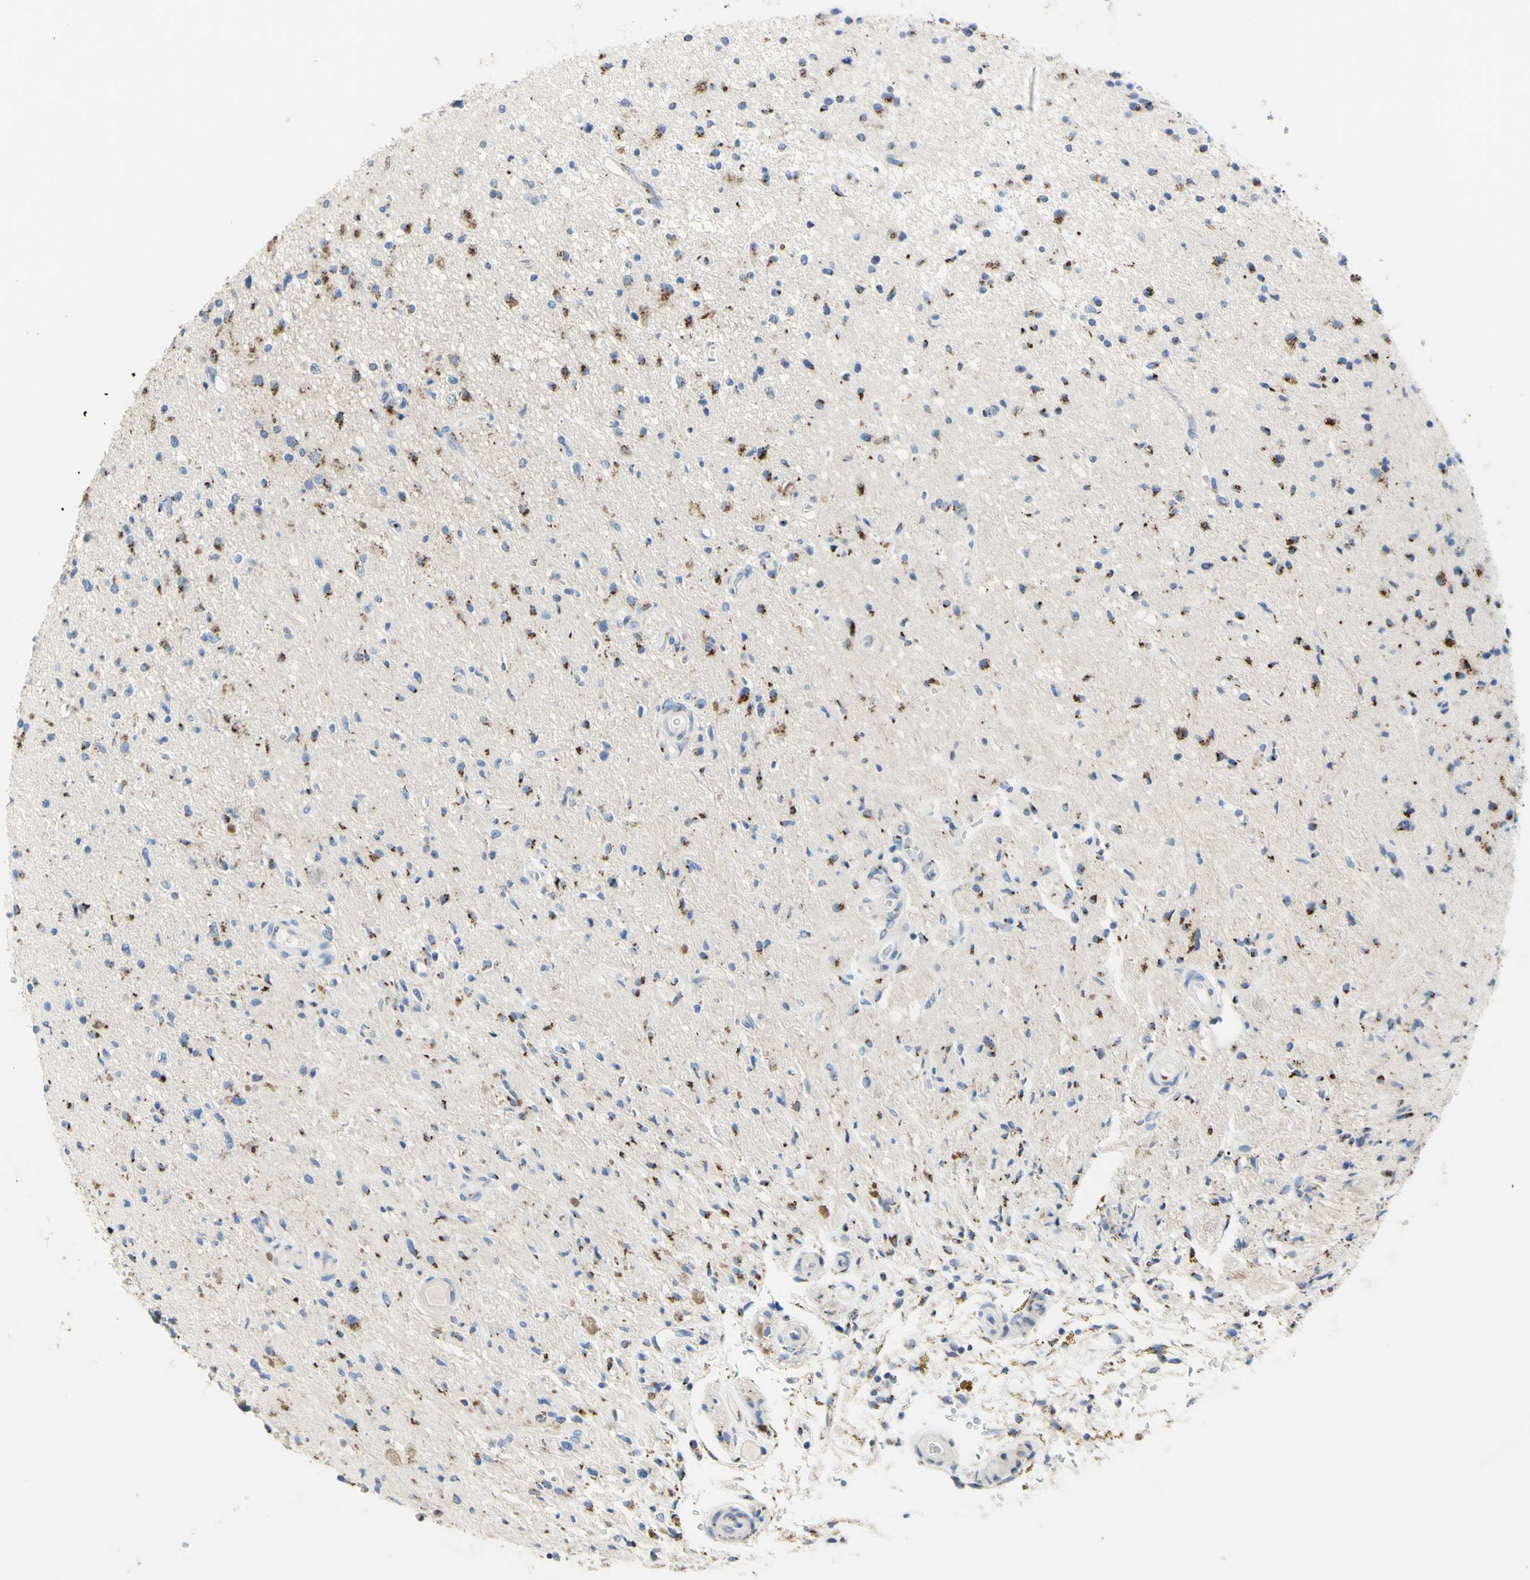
{"staining": {"intensity": "moderate", "quantity": "<25%", "location": "cytoplasmic/membranous"}, "tissue": "glioma", "cell_type": "Tumor cells", "image_type": "cancer", "snomed": [{"axis": "morphology", "description": "Glioma, malignant, High grade"}, {"axis": "topography", "description": "Brain"}], "caption": "Brown immunohistochemical staining in human high-grade glioma (malignant) shows moderate cytoplasmic/membranous positivity in approximately <25% of tumor cells.", "gene": "GALNT2", "patient": {"sex": "male", "age": 33}}